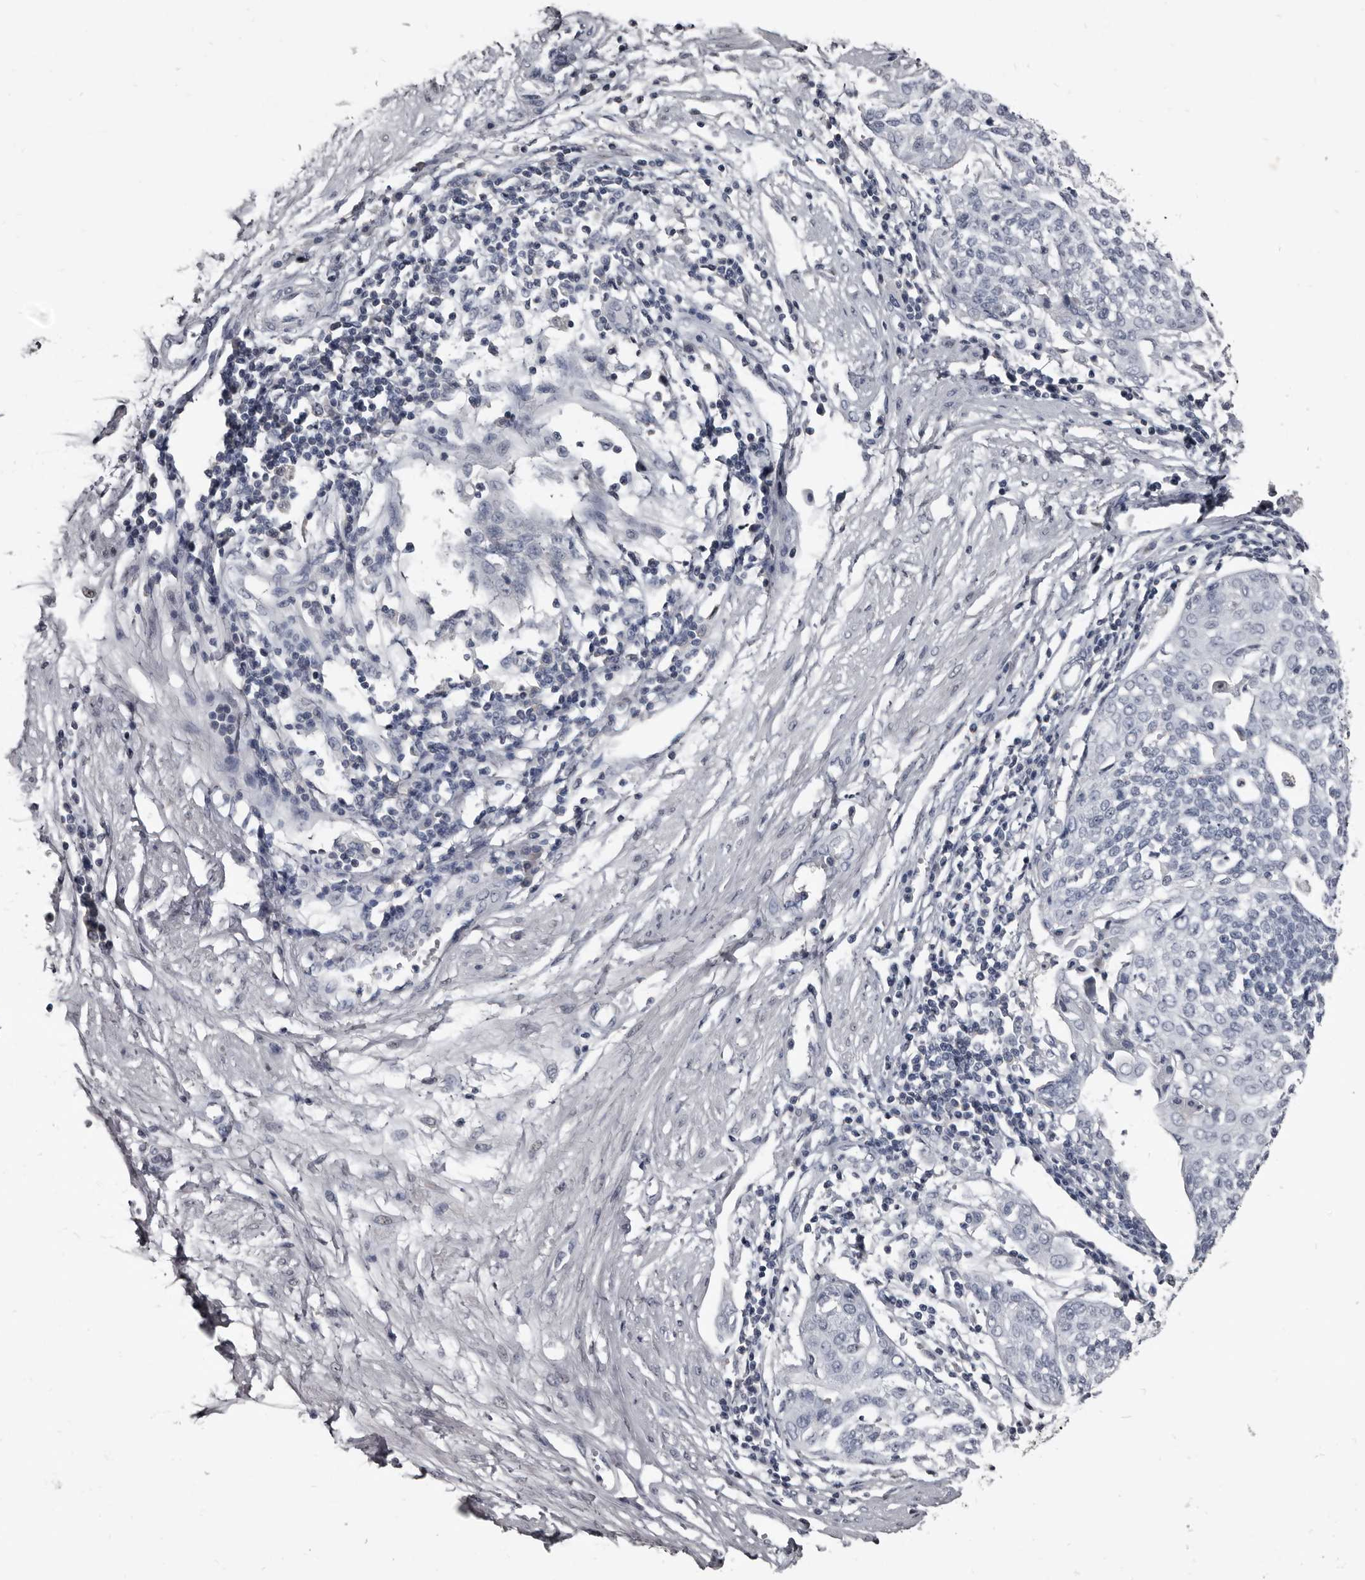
{"staining": {"intensity": "negative", "quantity": "none", "location": "none"}, "tissue": "cervical cancer", "cell_type": "Tumor cells", "image_type": "cancer", "snomed": [{"axis": "morphology", "description": "Squamous cell carcinoma, NOS"}, {"axis": "topography", "description": "Cervix"}], "caption": "Tumor cells are negative for brown protein staining in cervical cancer.", "gene": "GREB1", "patient": {"sex": "female", "age": 34}}